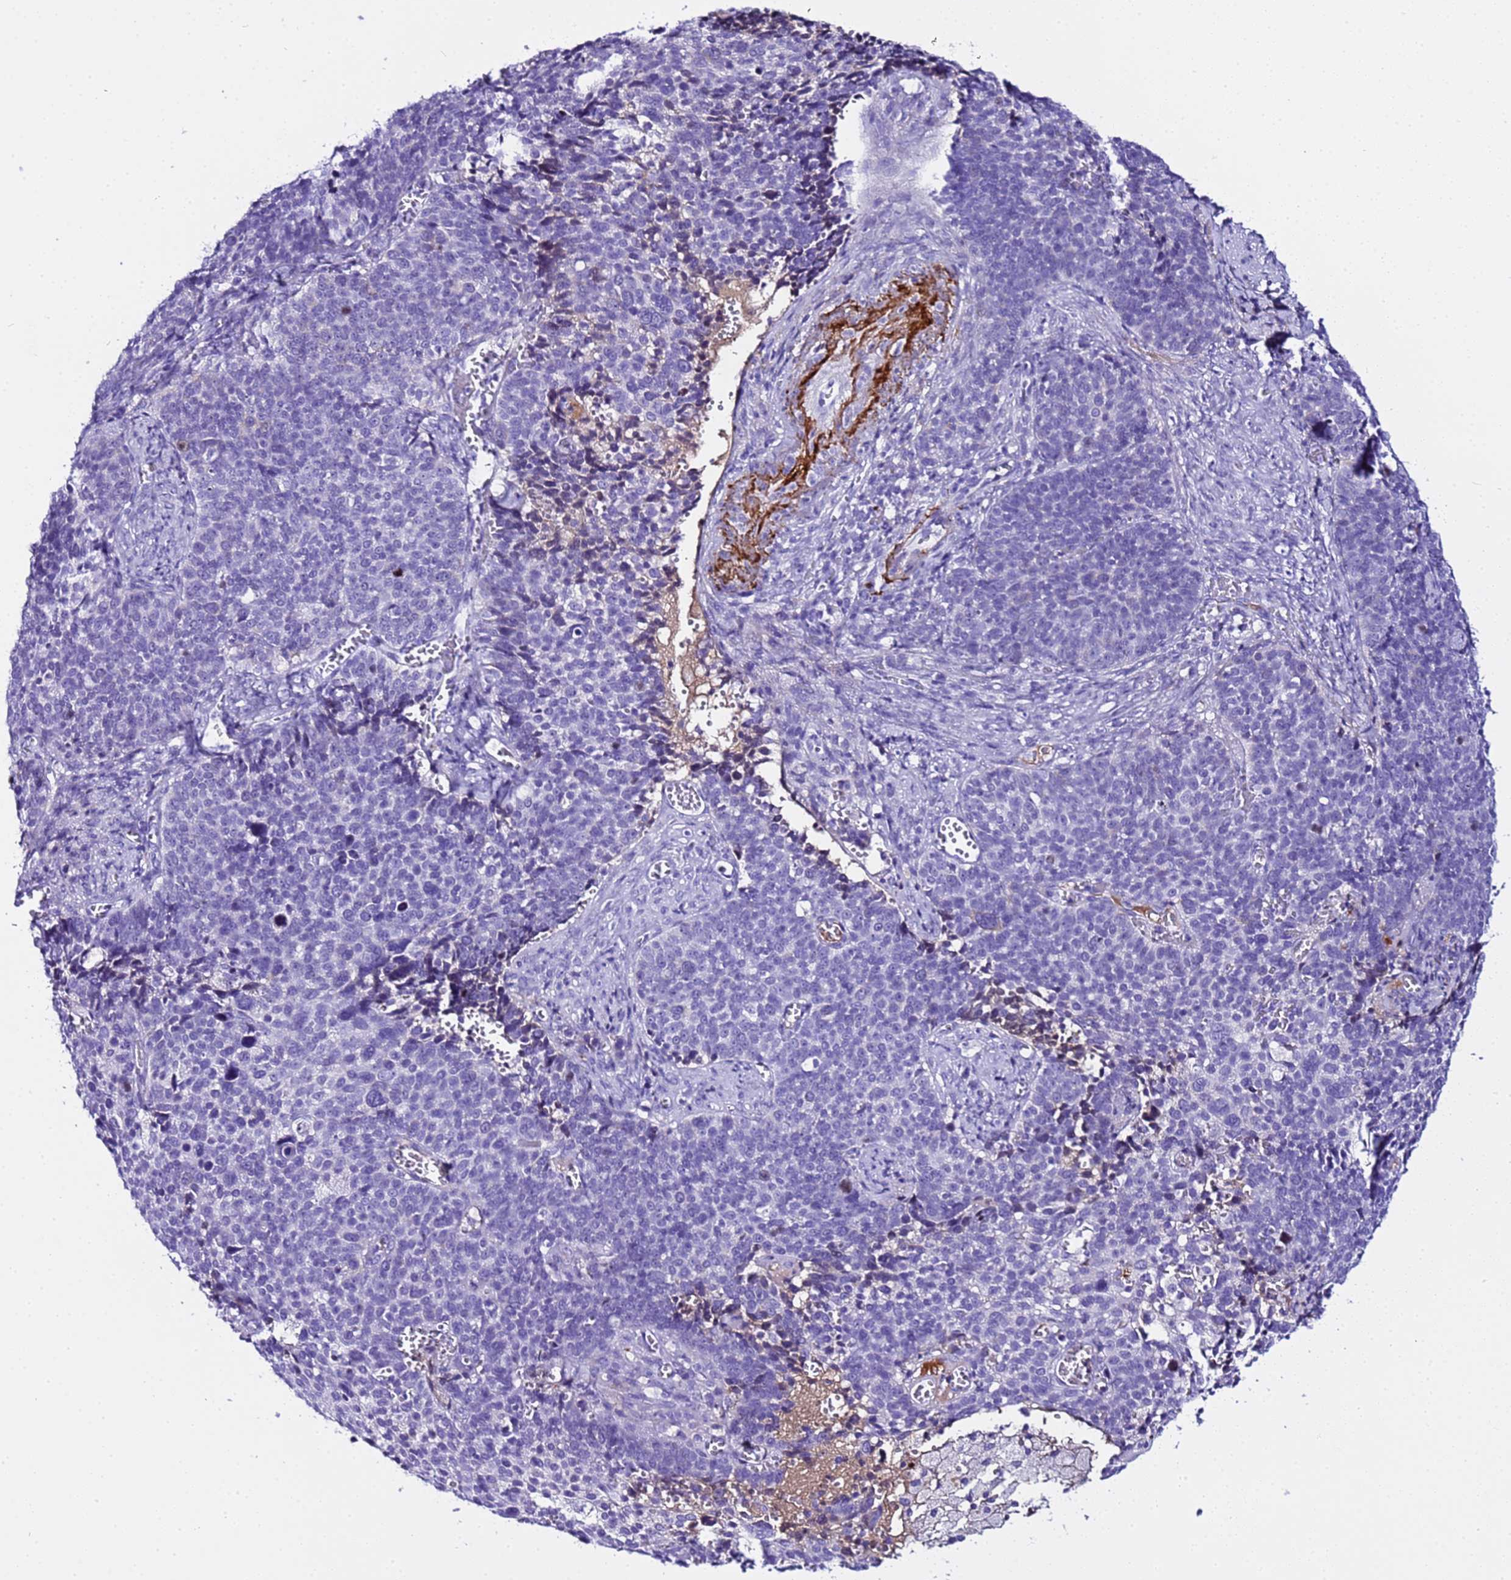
{"staining": {"intensity": "negative", "quantity": "none", "location": "none"}, "tissue": "cervical cancer", "cell_type": "Tumor cells", "image_type": "cancer", "snomed": [{"axis": "morphology", "description": "Normal tissue, NOS"}, {"axis": "morphology", "description": "Squamous cell carcinoma, NOS"}, {"axis": "topography", "description": "Cervix"}], "caption": "Immunohistochemistry image of neoplastic tissue: human cervical cancer (squamous cell carcinoma) stained with DAB displays no significant protein staining in tumor cells. (Stains: DAB (3,3'-diaminobenzidine) IHC with hematoxylin counter stain, Microscopy: brightfield microscopy at high magnification).", "gene": "CFHR2", "patient": {"sex": "female", "age": 39}}